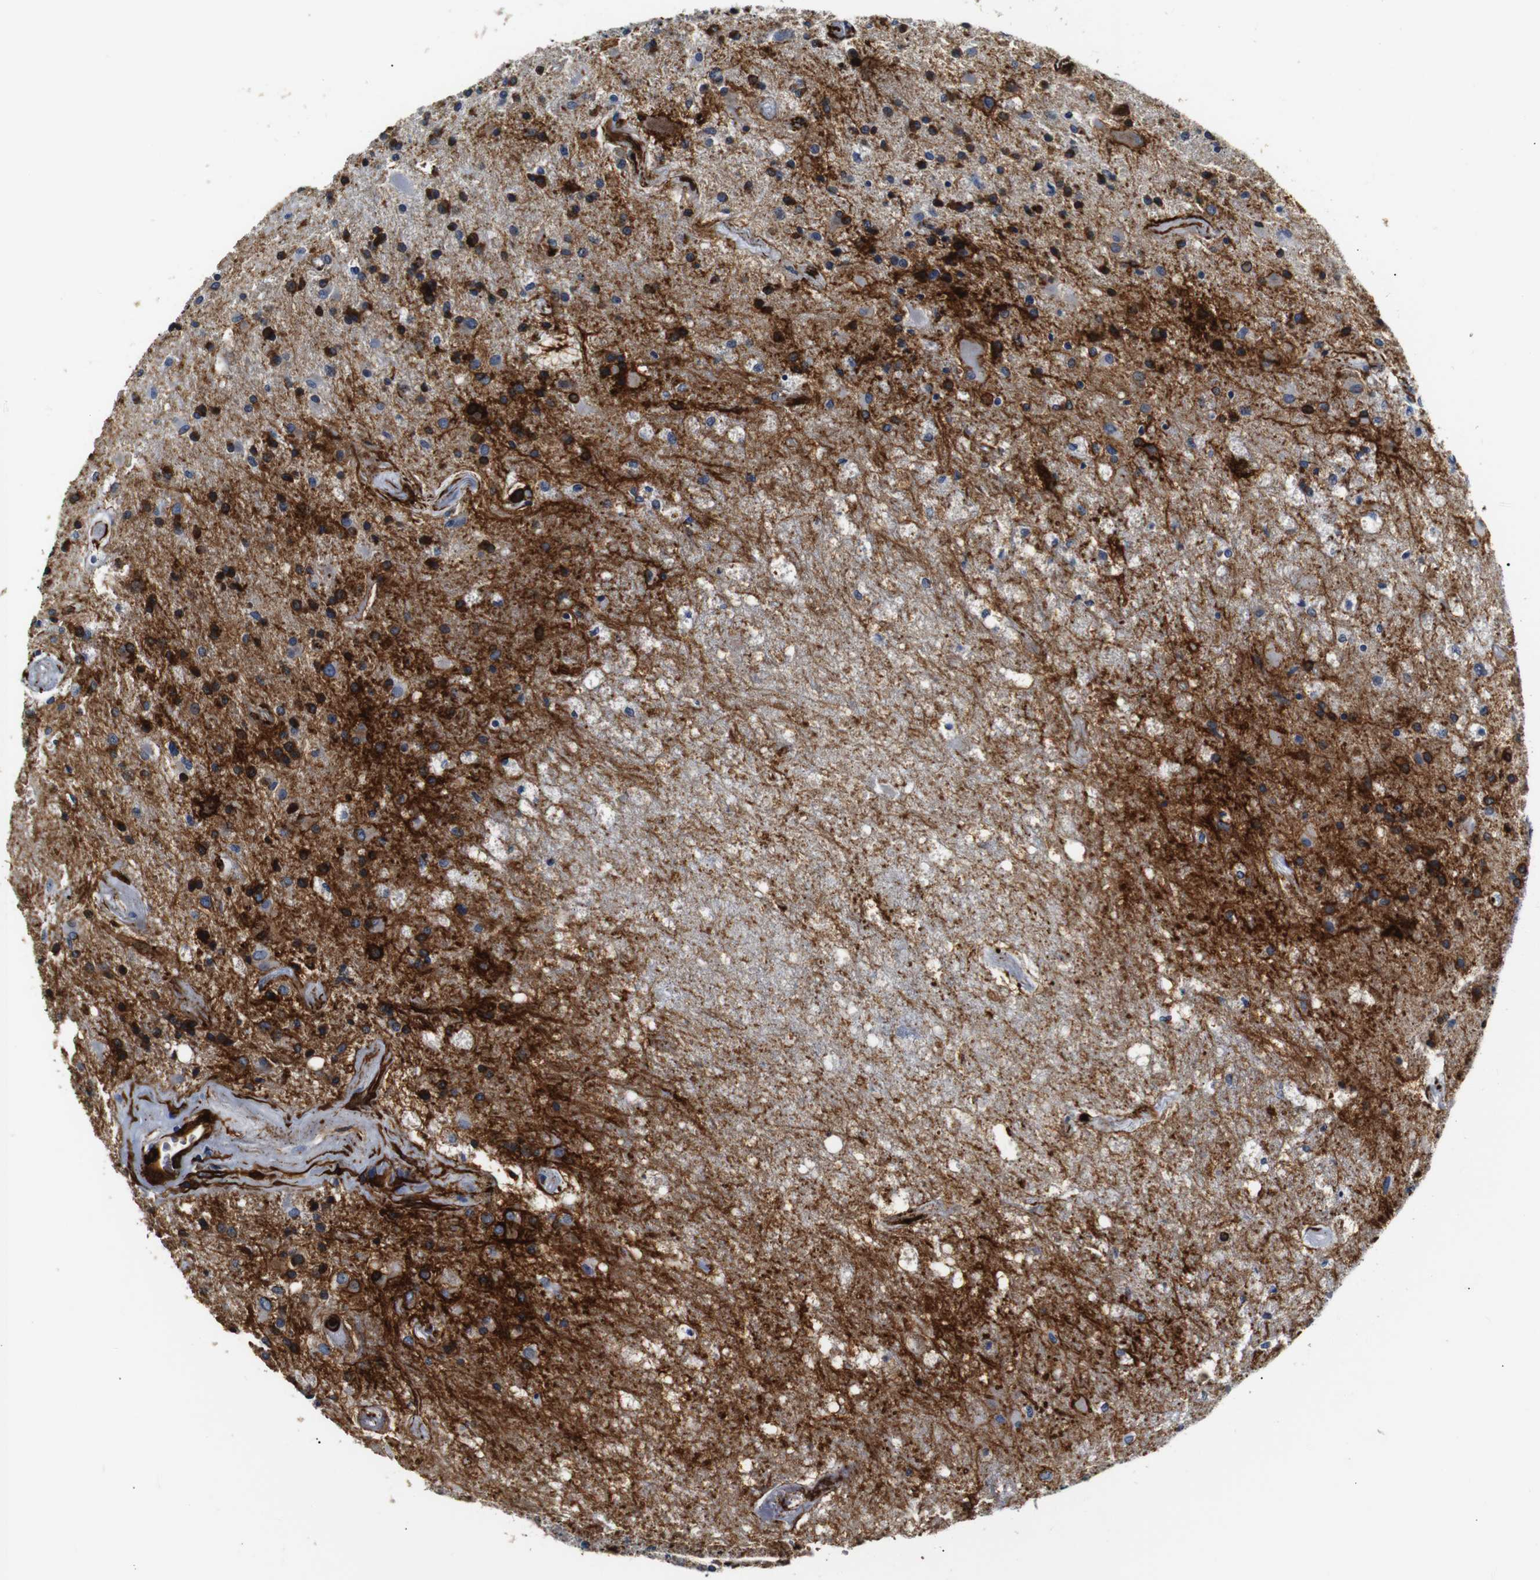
{"staining": {"intensity": "negative", "quantity": "none", "location": "none"}, "tissue": "glioma", "cell_type": "Tumor cells", "image_type": "cancer", "snomed": [{"axis": "morphology", "description": "Glioma, malignant, Low grade"}, {"axis": "topography", "description": "Brain"}], "caption": "IHC photomicrograph of human low-grade glioma (malignant) stained for a protein (brown), which demonstrates no expression in tumor cells.", "gene": "CAV2", "patient": {"sex": "male", "age": 58}}